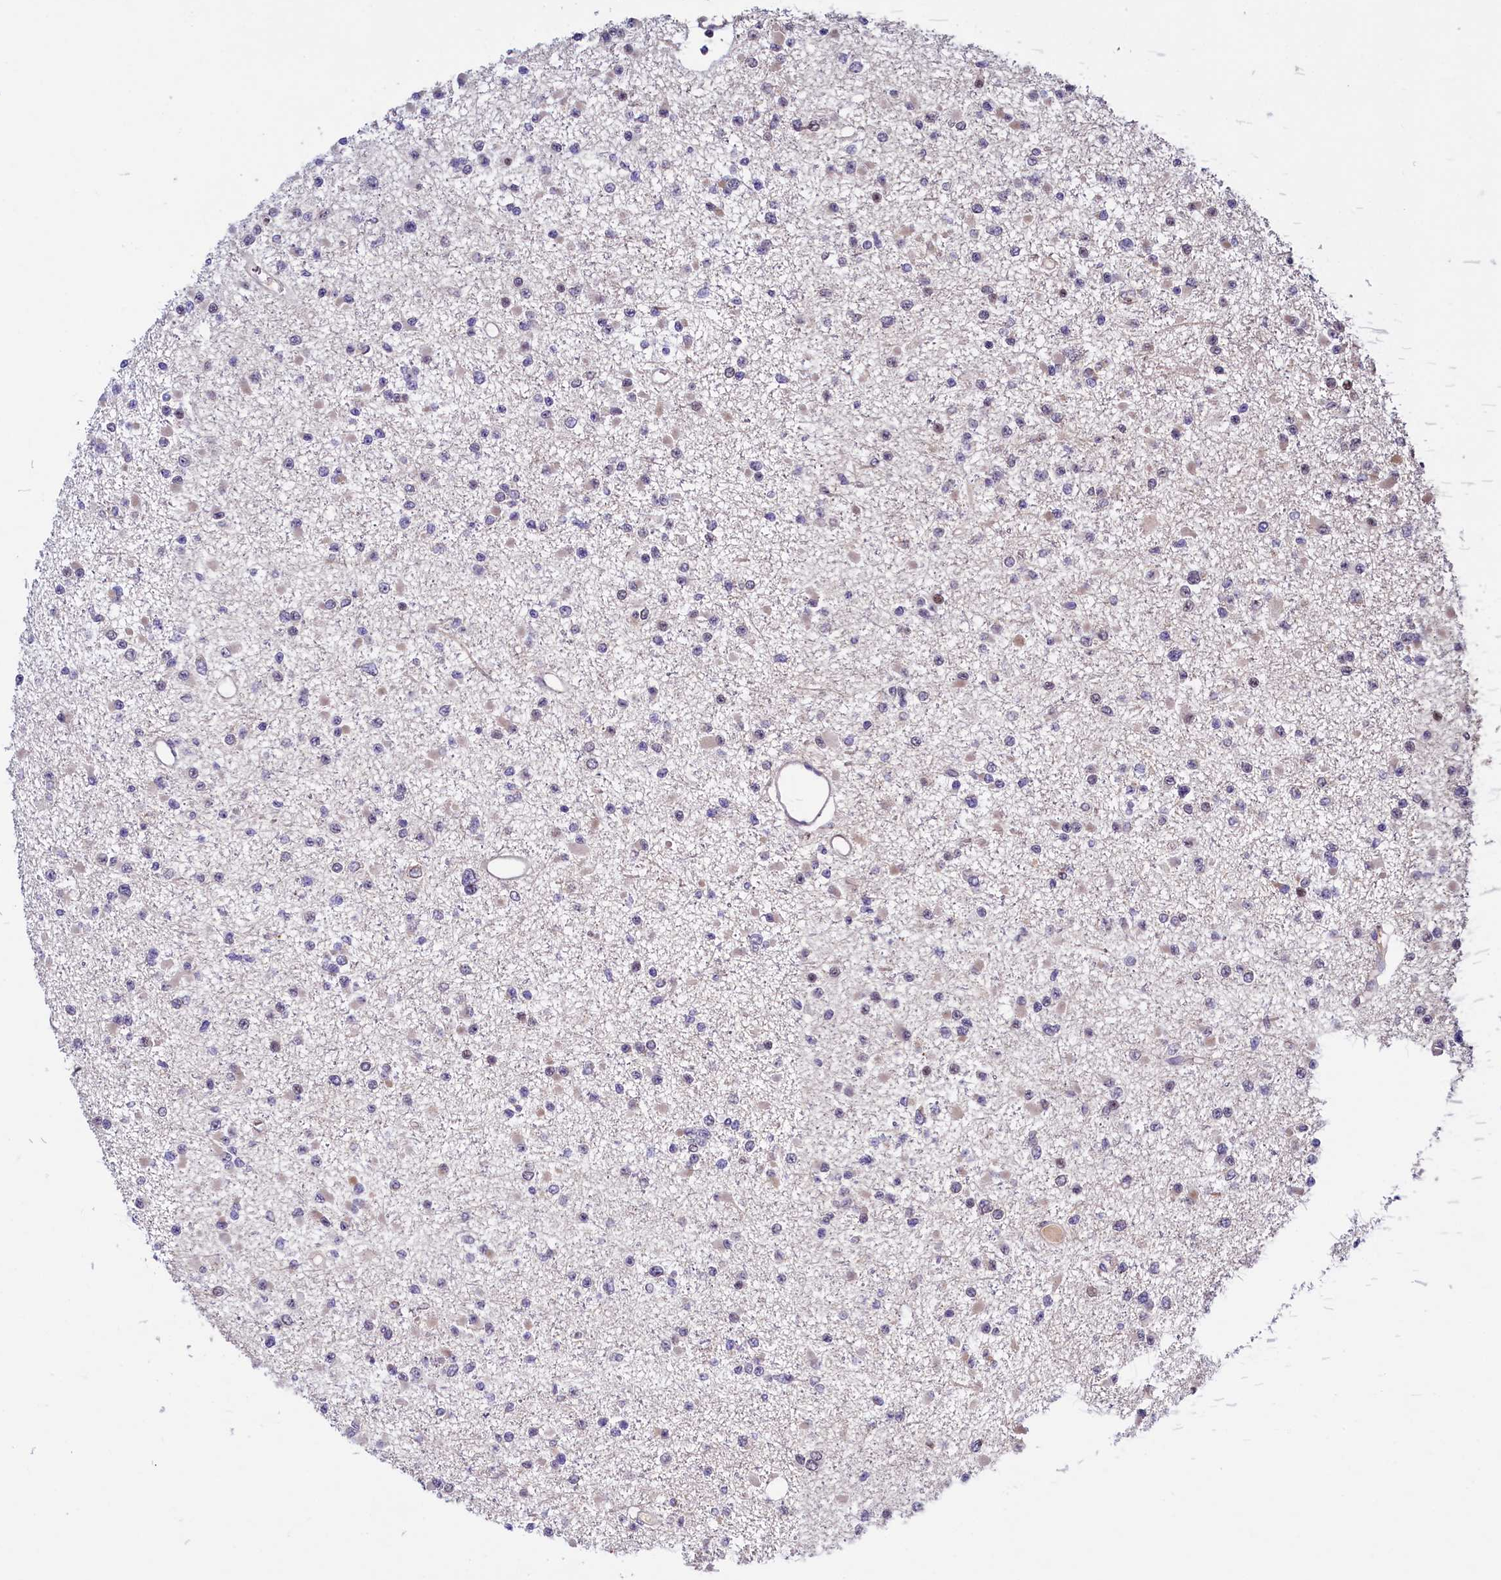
{"staining": {"intensity": "negative", "quantity": "none", "location": "none"}, "tissue": "glioma", "cell_type": "Tumor cells", "image_type": "cancer", "snomed": [{"axis": "morphology", "description": "Glioma, malignant, Low grade"}, {"axis": "topography", "description": "Brain"}], "caption": "High magnification brightfield microscopy of malignant glioma (low-grade) stained with DAB (brown) and counterstained with hematoxylin (blue): tumor cells show no significant positivity. The staining is performed using DAB brown chromogen with nuclei counter-stained in using hematoxylin.", "gene": "SLC16A14", "patient": {"sex": "female", "age": 22}}